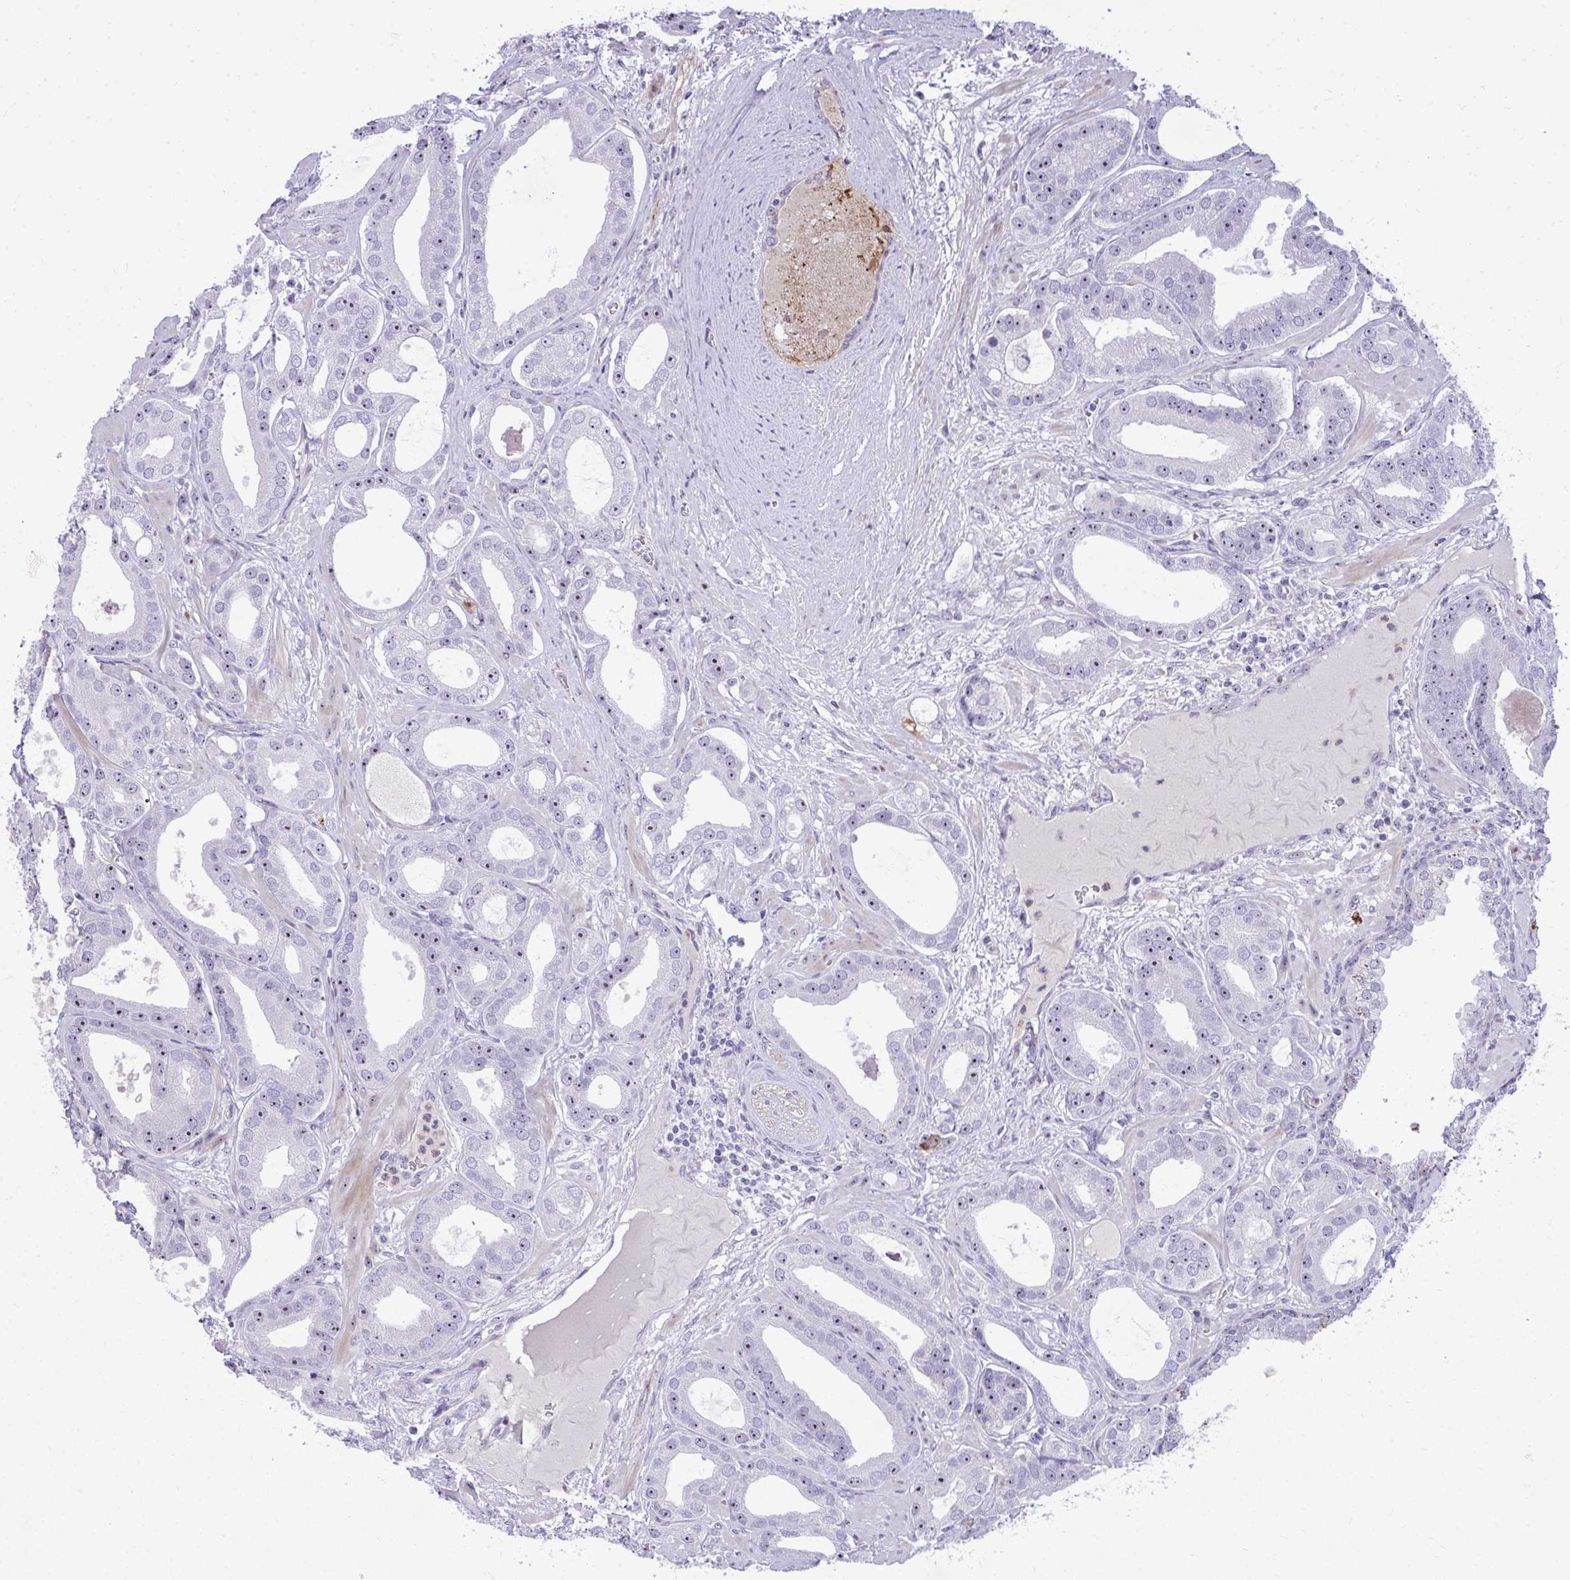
{"staining": {"intensity": "moderate", "quantity": ">75%", "location": "nuclear"}, "tissue": "prostate cancer", "cell_type": "Tumor cells", "image_type": "cancer", "snomed": [{"axis": "morphology", "description": "Adenocarcinoma, High grade"}, {"axis": "topography", "description": "Prostate"}], "caption": "A brown stain labels moderate nuclear positivity of a protein in prostate high-grade adenocarcinoma tumor cells.", "gene": "DLX4", "patient": {"sex": "male", "age": 65}}